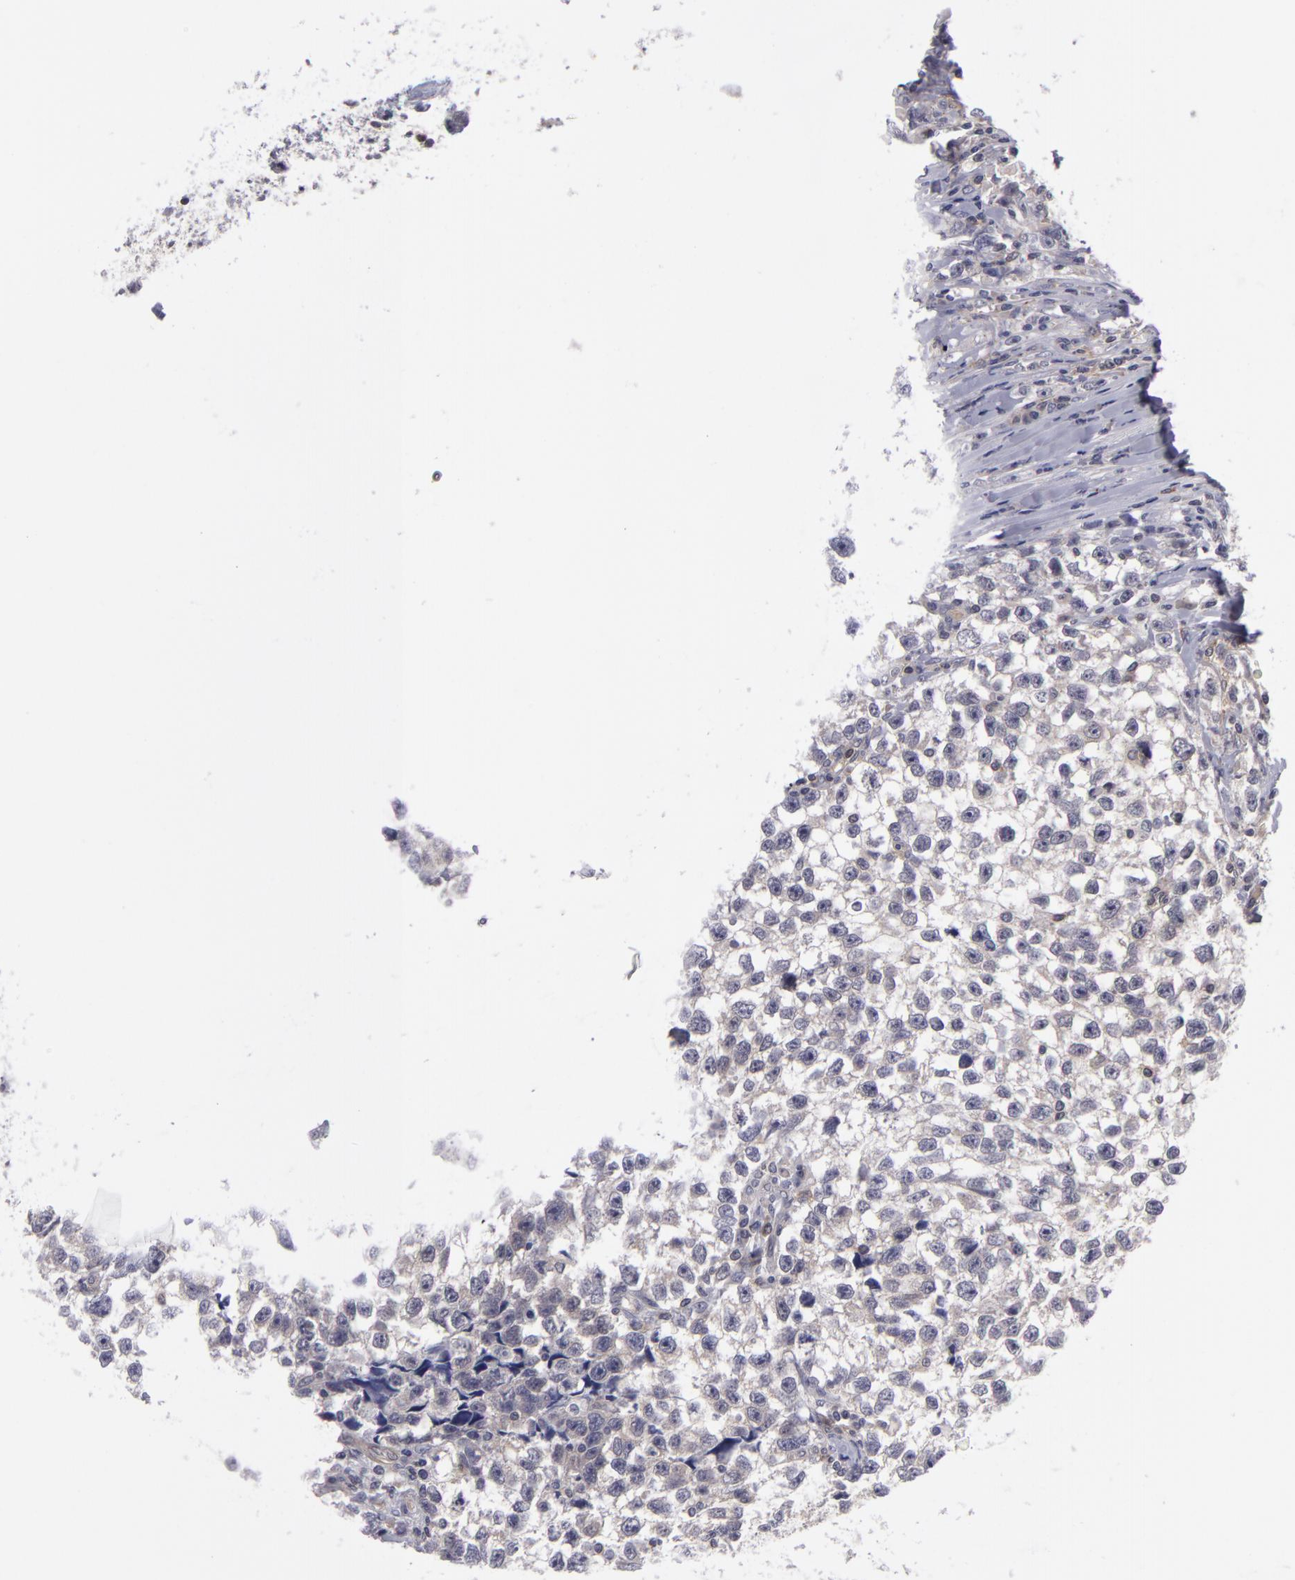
{"staining": {"intensity": "negative", "quantity": "none", "location": "none"}, "tissue": "testis cancer", "cell_type": "Tumor cells", "image_type": "cancer", "snomed": [{"axis": "morphology", "description": "Seminoma, NOS"}, {"axis": "morphology", "description": "Carcinoma, Embryonal, NOS"}, {"axis": "topography", "description": "Testis"}], "caption": "A micrograph of testis cancer (embryonal carcinoma) stained for a protein reveals no brown staining in tumor cells. Brightfield microscopy of immunohistochemistry (IHC) stained with DAB (brown) and hematoxylin (blue), captured at high magnification.", "gene": "BCL10", "patient": {"sex": "male", "age": 30}}